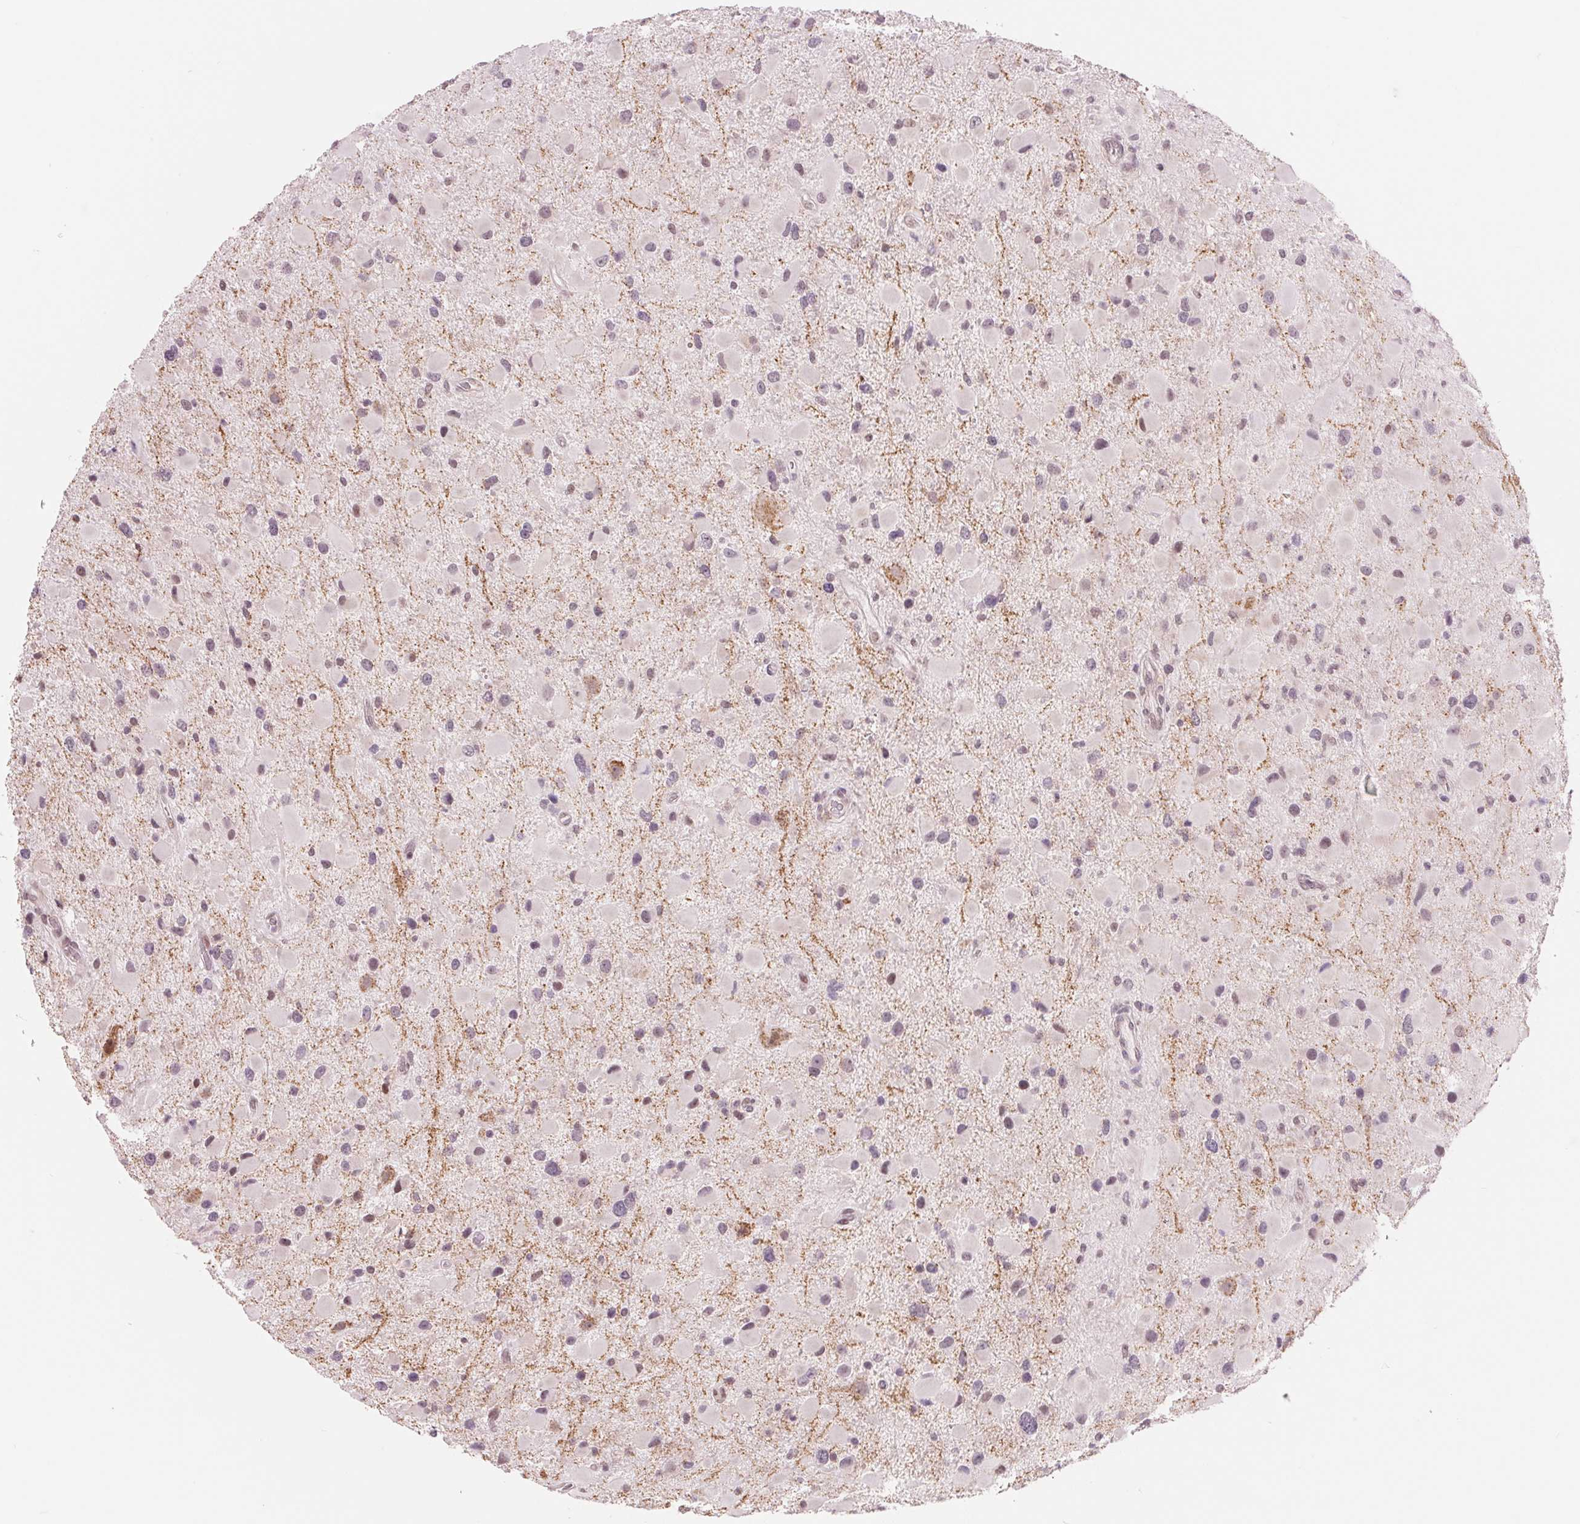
{"staining": {"intensity": "negative", "quantity": "none", "location": "none"}, "tissue": "glioma", "cell_type": "Tumor cells", "image_type": "cancer", "snomed": [{"axis": "morphology", "description": "Glioma, malignant, Low grade"}, {"axis": "topography", "description": "Brain"}], "caption": "There is no significant positivity in tumor cells of glioma.", "gene": "ARHGAP32", "patient": {"sex": "female", "age": 32}}